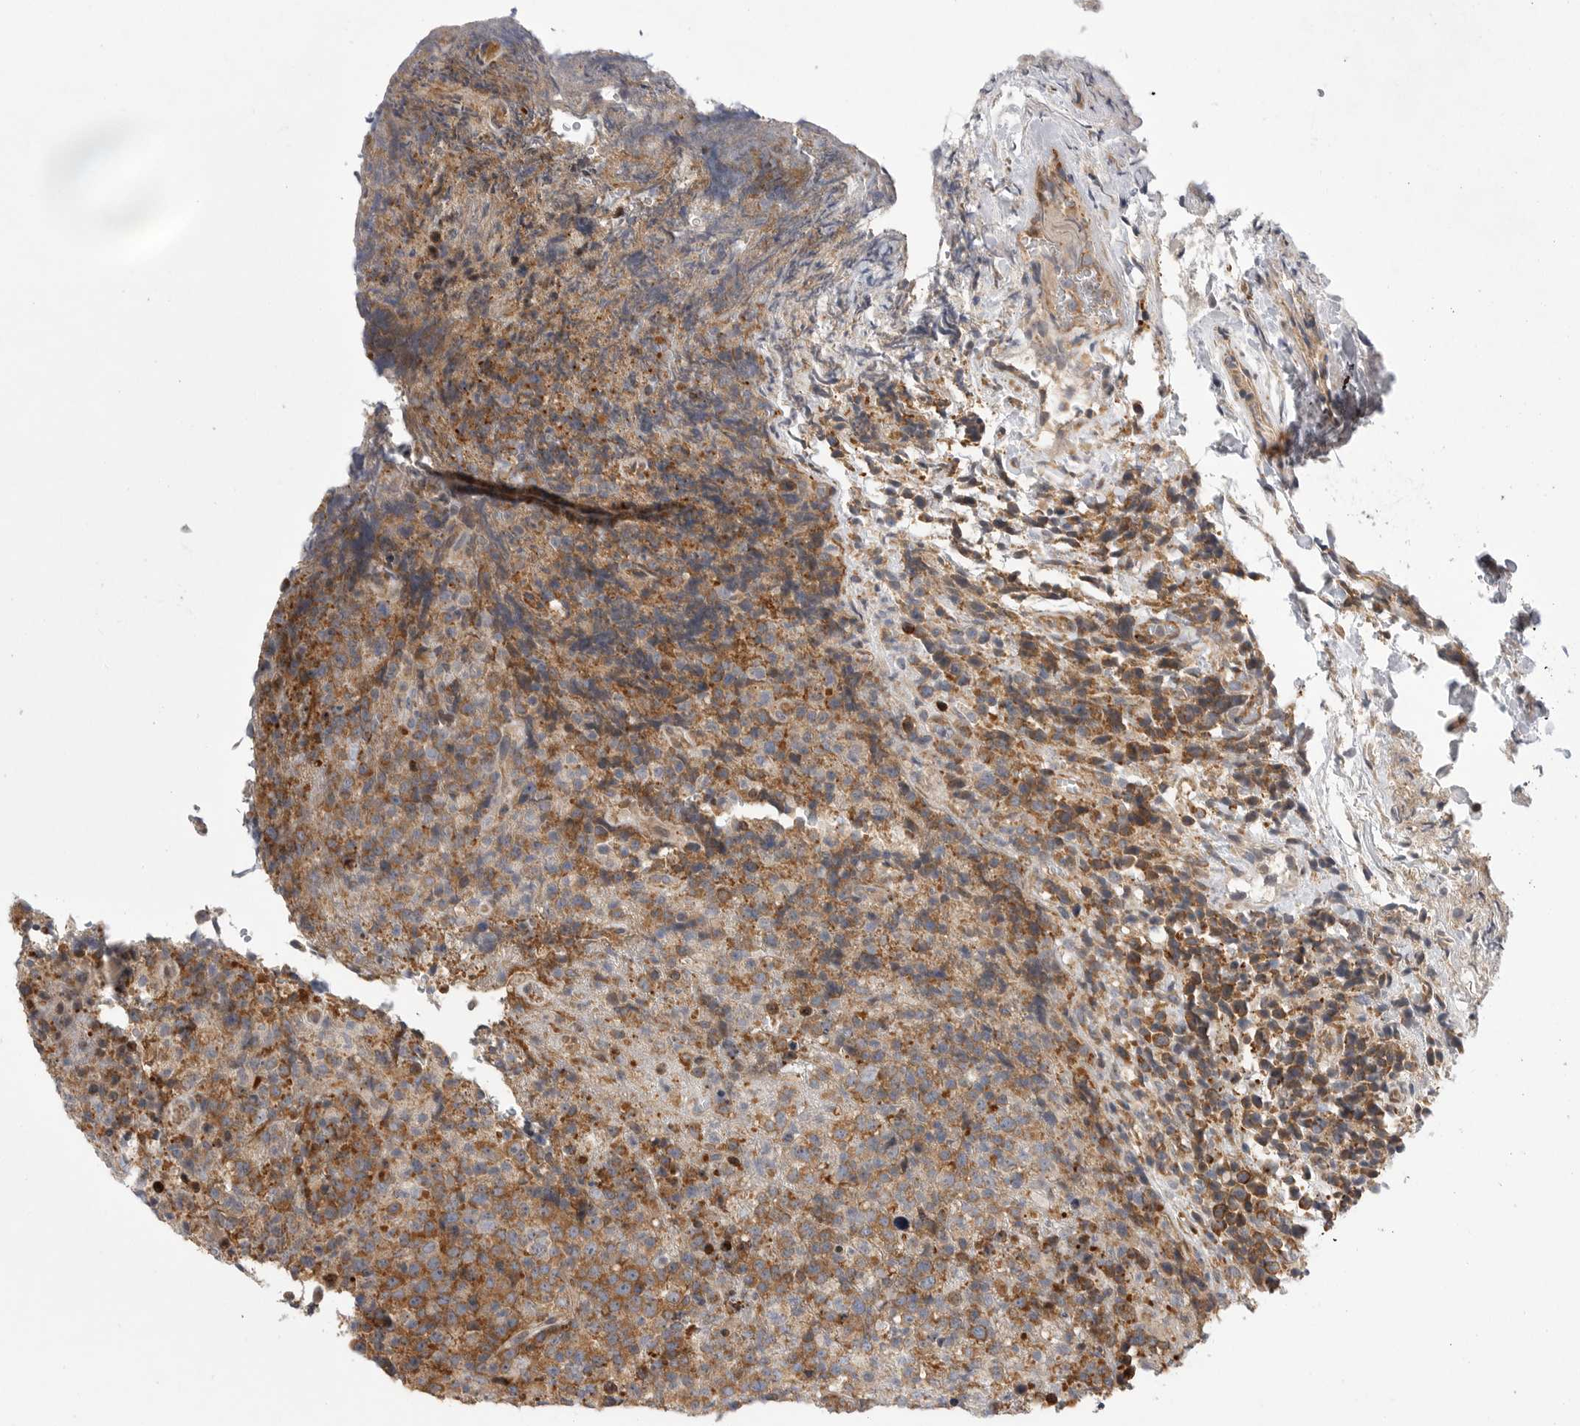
{"staining": {"intensity": "moderate", "quantity": ">75%", "location": "cytoplasmic/membranous"}, "tissue": "lymphoma", "cell_type": "Tumor cells", "image_type": "cancer", "snomed": [{"axis": "morphology", "description": "Malignant lymphoma, non-Hodgkin's type, High grade"}, {"axis": "topography", "description": "Lymph node"}], "caption": "Human high-grade malignant lymphoma, non-Hodgkin's type stained for a protein (brown) shows moderate cytoplasmic/membranous positive expression in approximately >75% of tumor cells.", "gene": "FBXO43", "patient": {"sex": "male", "age": 13}}